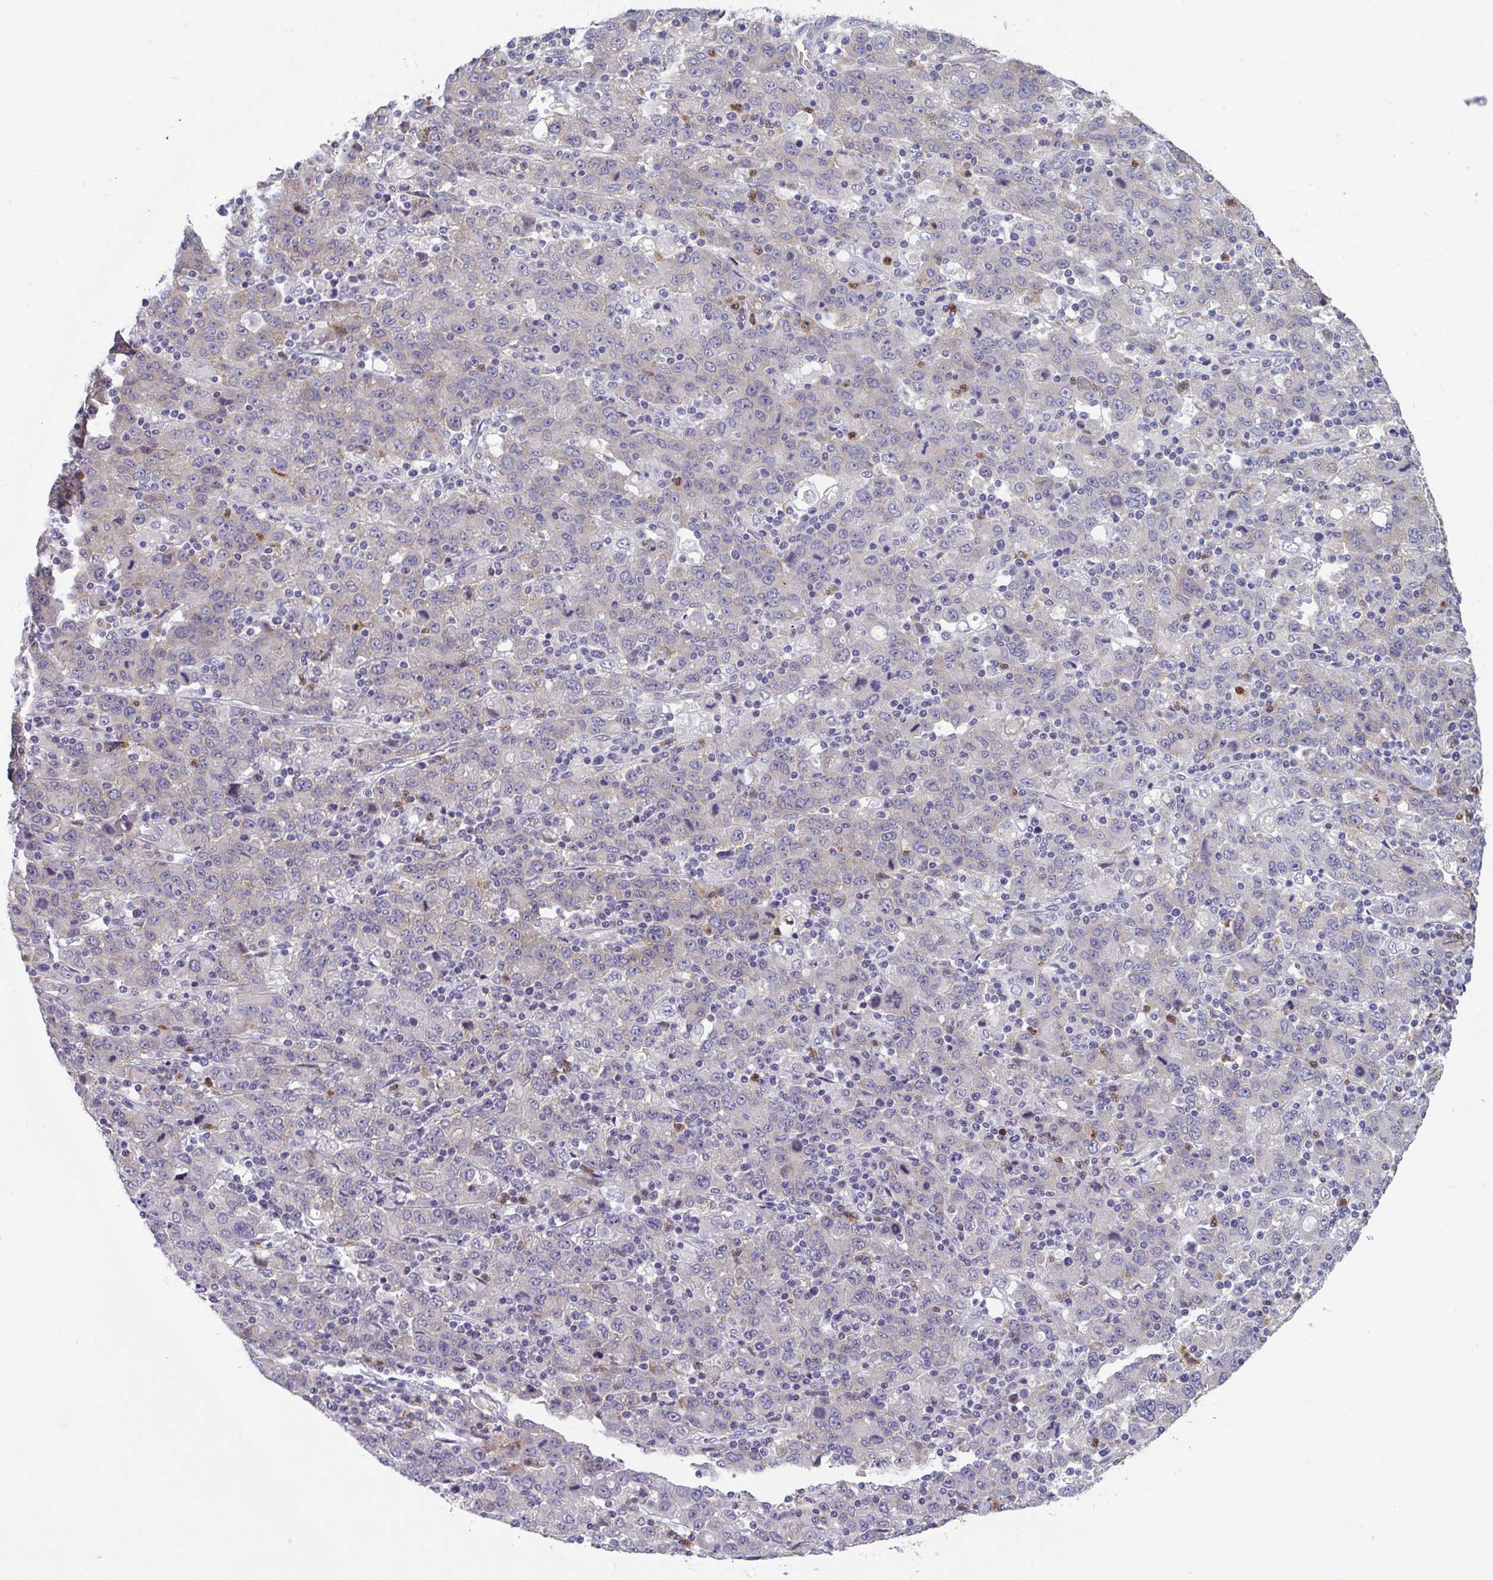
{"staining": {"intensity": "weak", "quantity": "<25%", "location": "cytoplasmic/membranous"}, "tissue": "stomach cancer", "cell_type": "Tumor cells", "image_type": "cancer", "snomed": [{"axis": "morphology", "description": "Adenocarcinoma, NOS"}, {"axis": "topography", "description": "Stomach, upper"}], "caption": "An immunohistochemistry (IHC) histopathology image of stomach adenocarcinoma is shown. There is no staining in tumor cells of stomach adenocarcinoma. (DAB IHC with hematoxylin counter stain).", "gene": "RIOK1", "patient": {"sex": "male", "age": 69}}